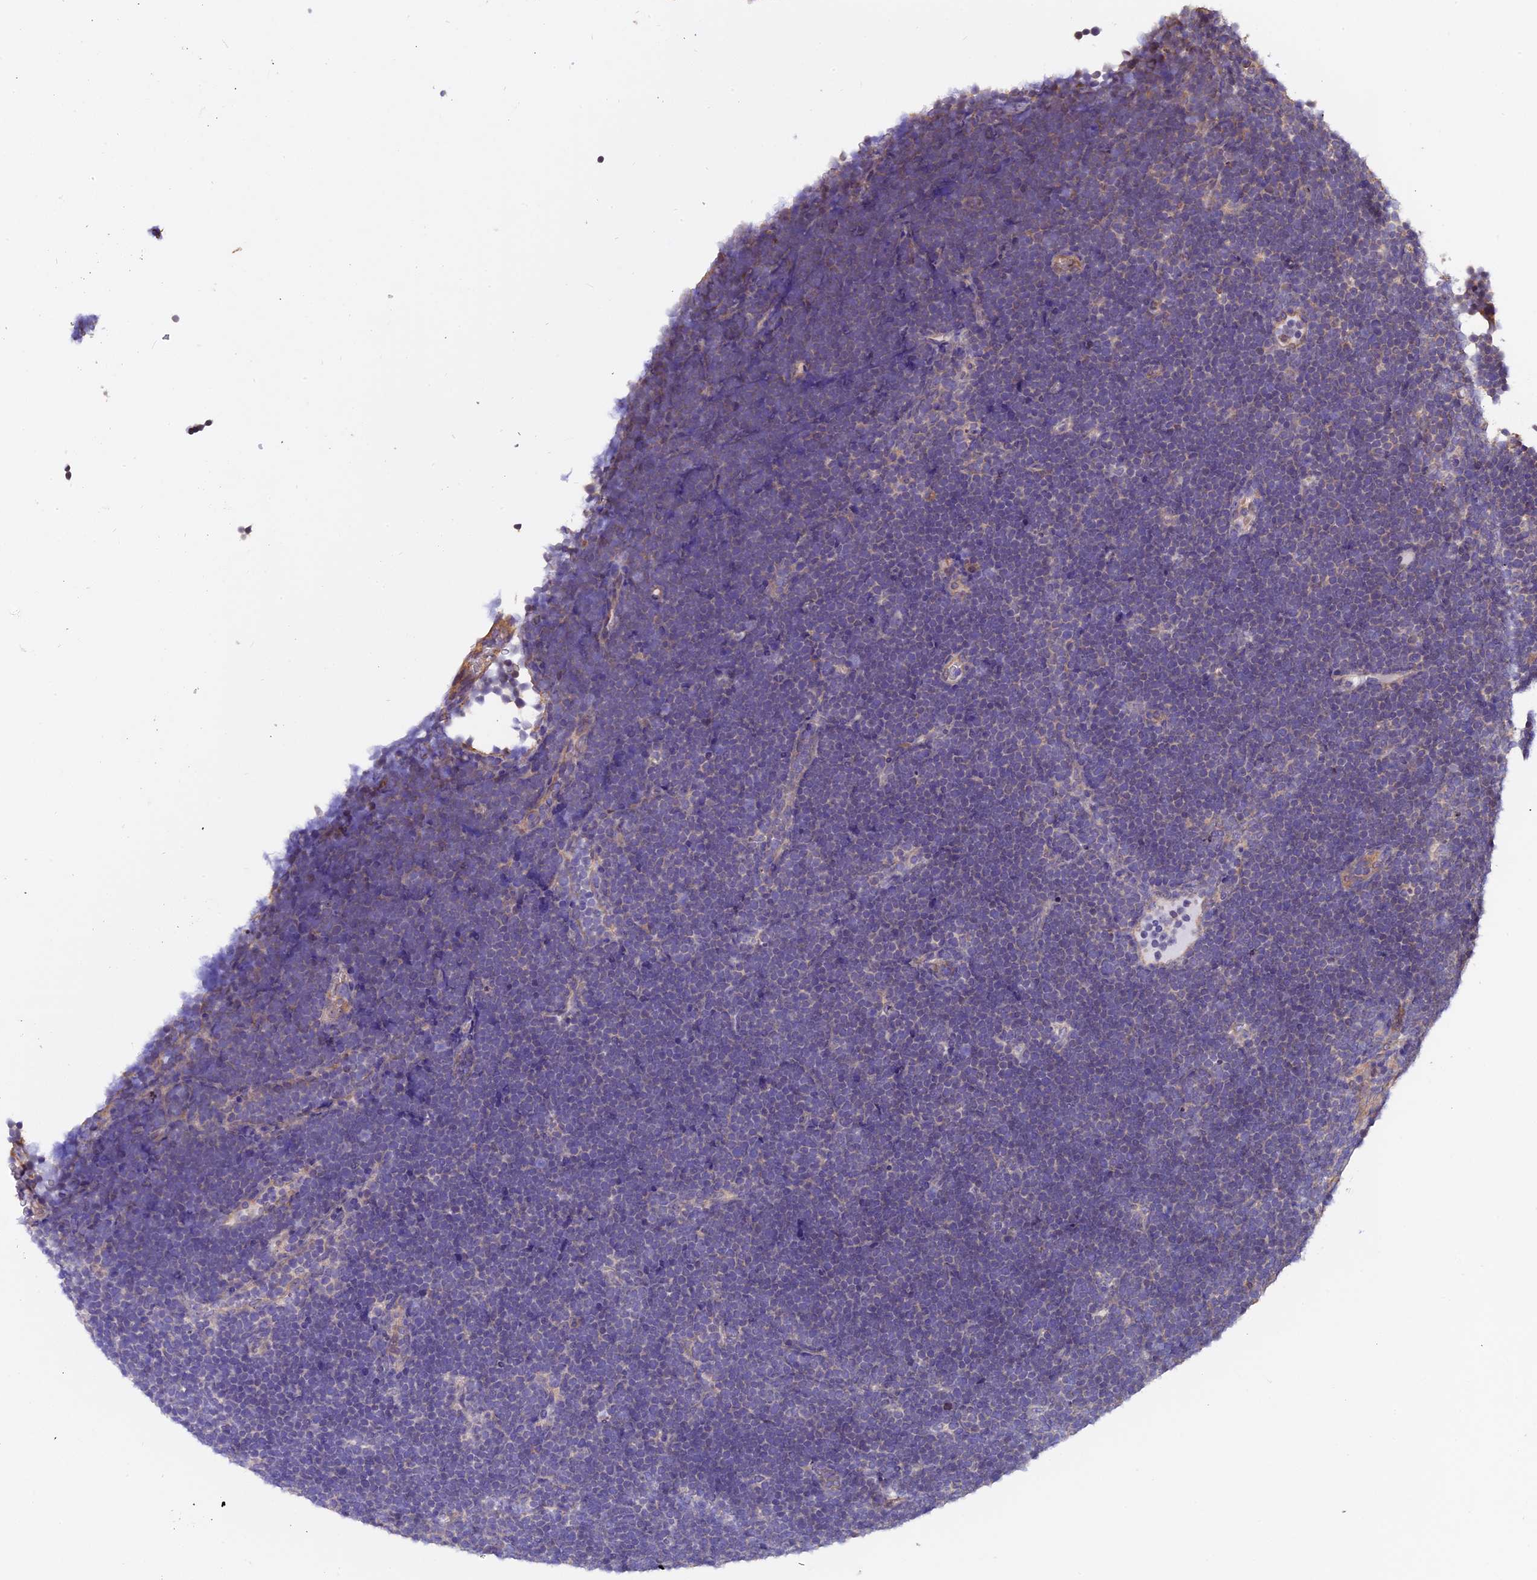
{"staining": {"intensity": "negative", "quantity": "none", "location": "none"}, "tissue": "lymphoma", "cell_type": "Tumor cells", "image_type": "cancer", "snomed": [{"axis": "morphology", "description": "Malignant lymphoma, non-Hodgkin's type, High grade"}, {"axis": "topography", "description": "Lymph node"}], "caption": "An IHC micrograph of lymphoma is shown. There is no staining in tumor cells of lymphoma.", "gene": "CHMP2A", "patient": {"sex": "male", "age": 13}}